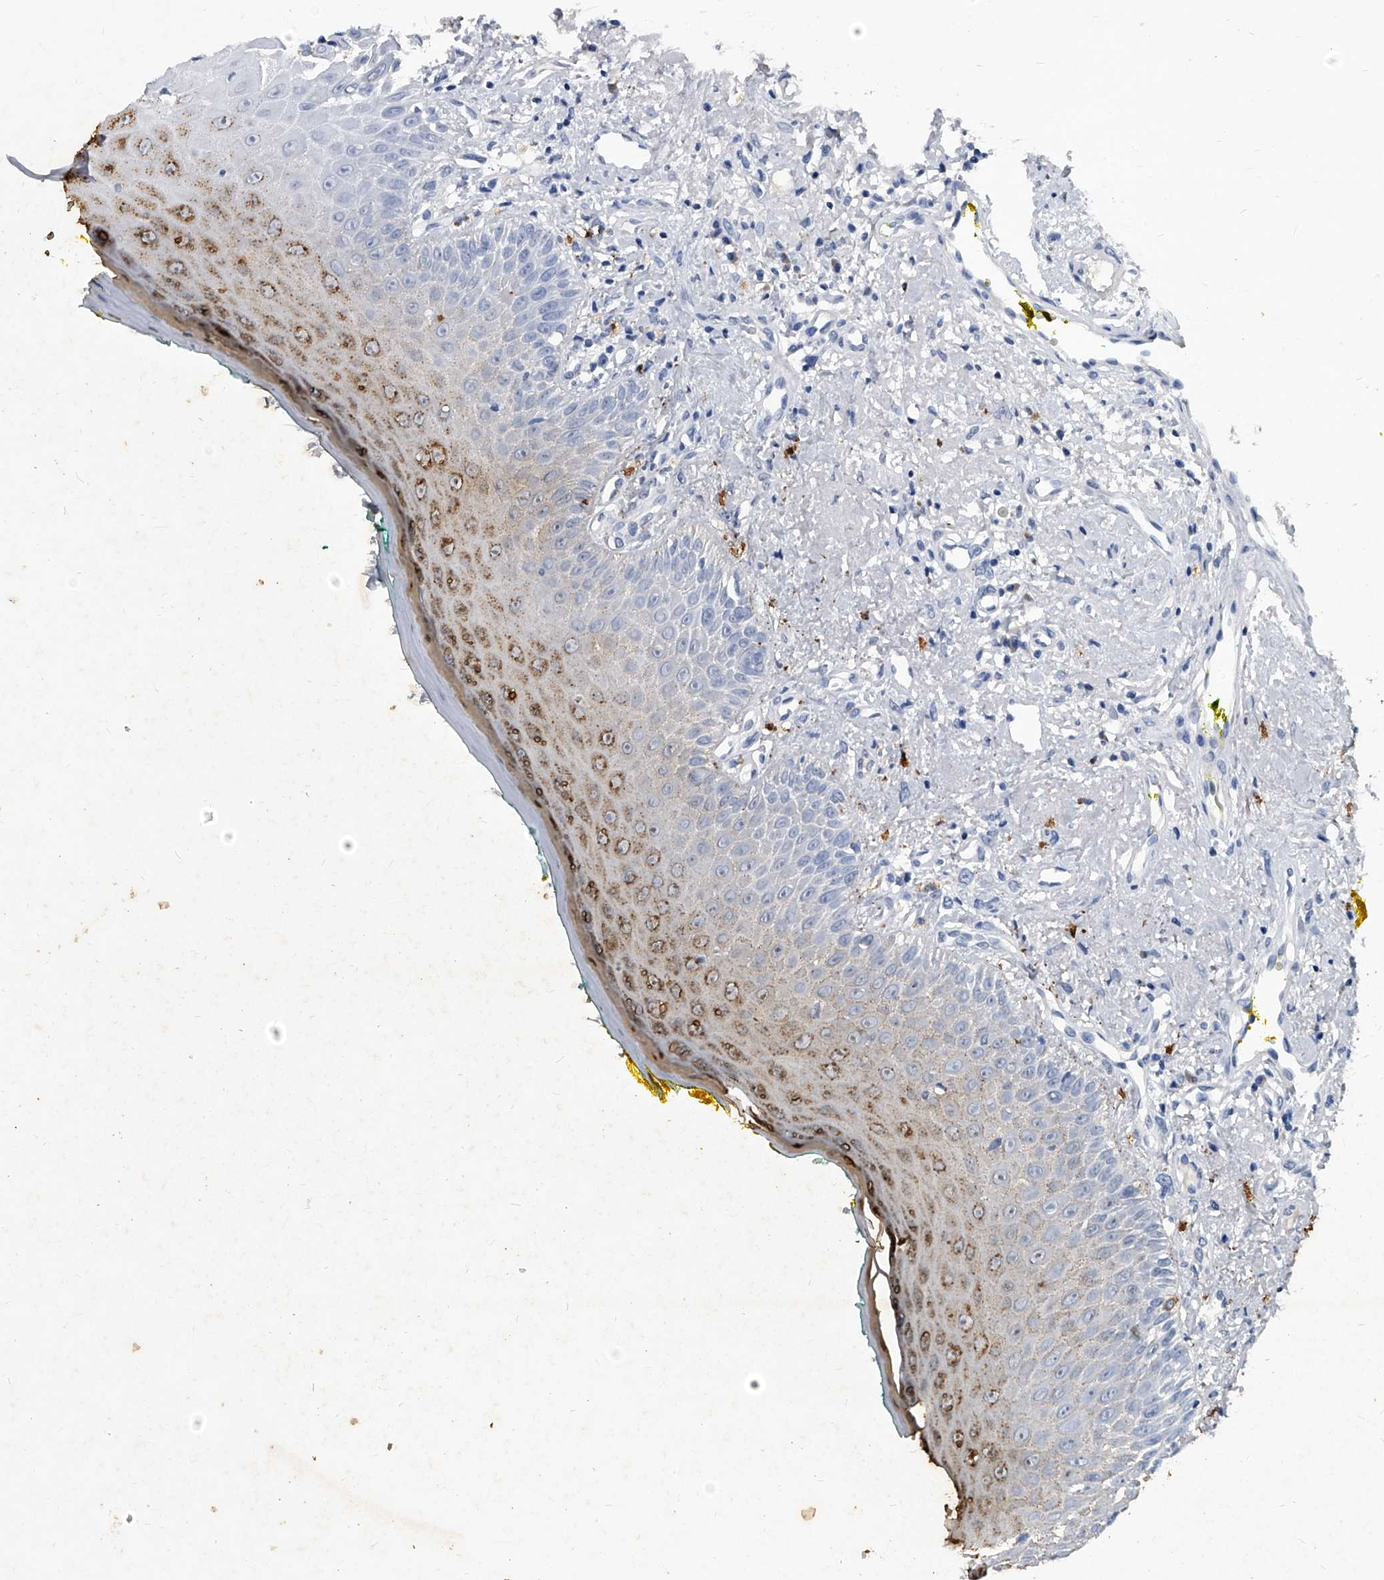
{"staining": {"intensity": "moderate", "quantity": "<25%", "location": "cytoplasmic/membranous"}, "tissue": "oral mucosa", "cell_type": "Squamous epithelial cells", "image_type": "normal", "snomed": [{"axis": "morphology", "description": "Normal tissue, NOS"}, {"axis": "topography", "description": "Oral tissue"}], "caption": "A micrograph showing moderate cytoplasmic/membranous expression in approximately <25% of squamous epithelial cells in unremarkable oral mucosa, as visualized by brown immunohistochemical staining.", "gene": "BCAS1", "patient": {"sex": "female", "age": 70}}